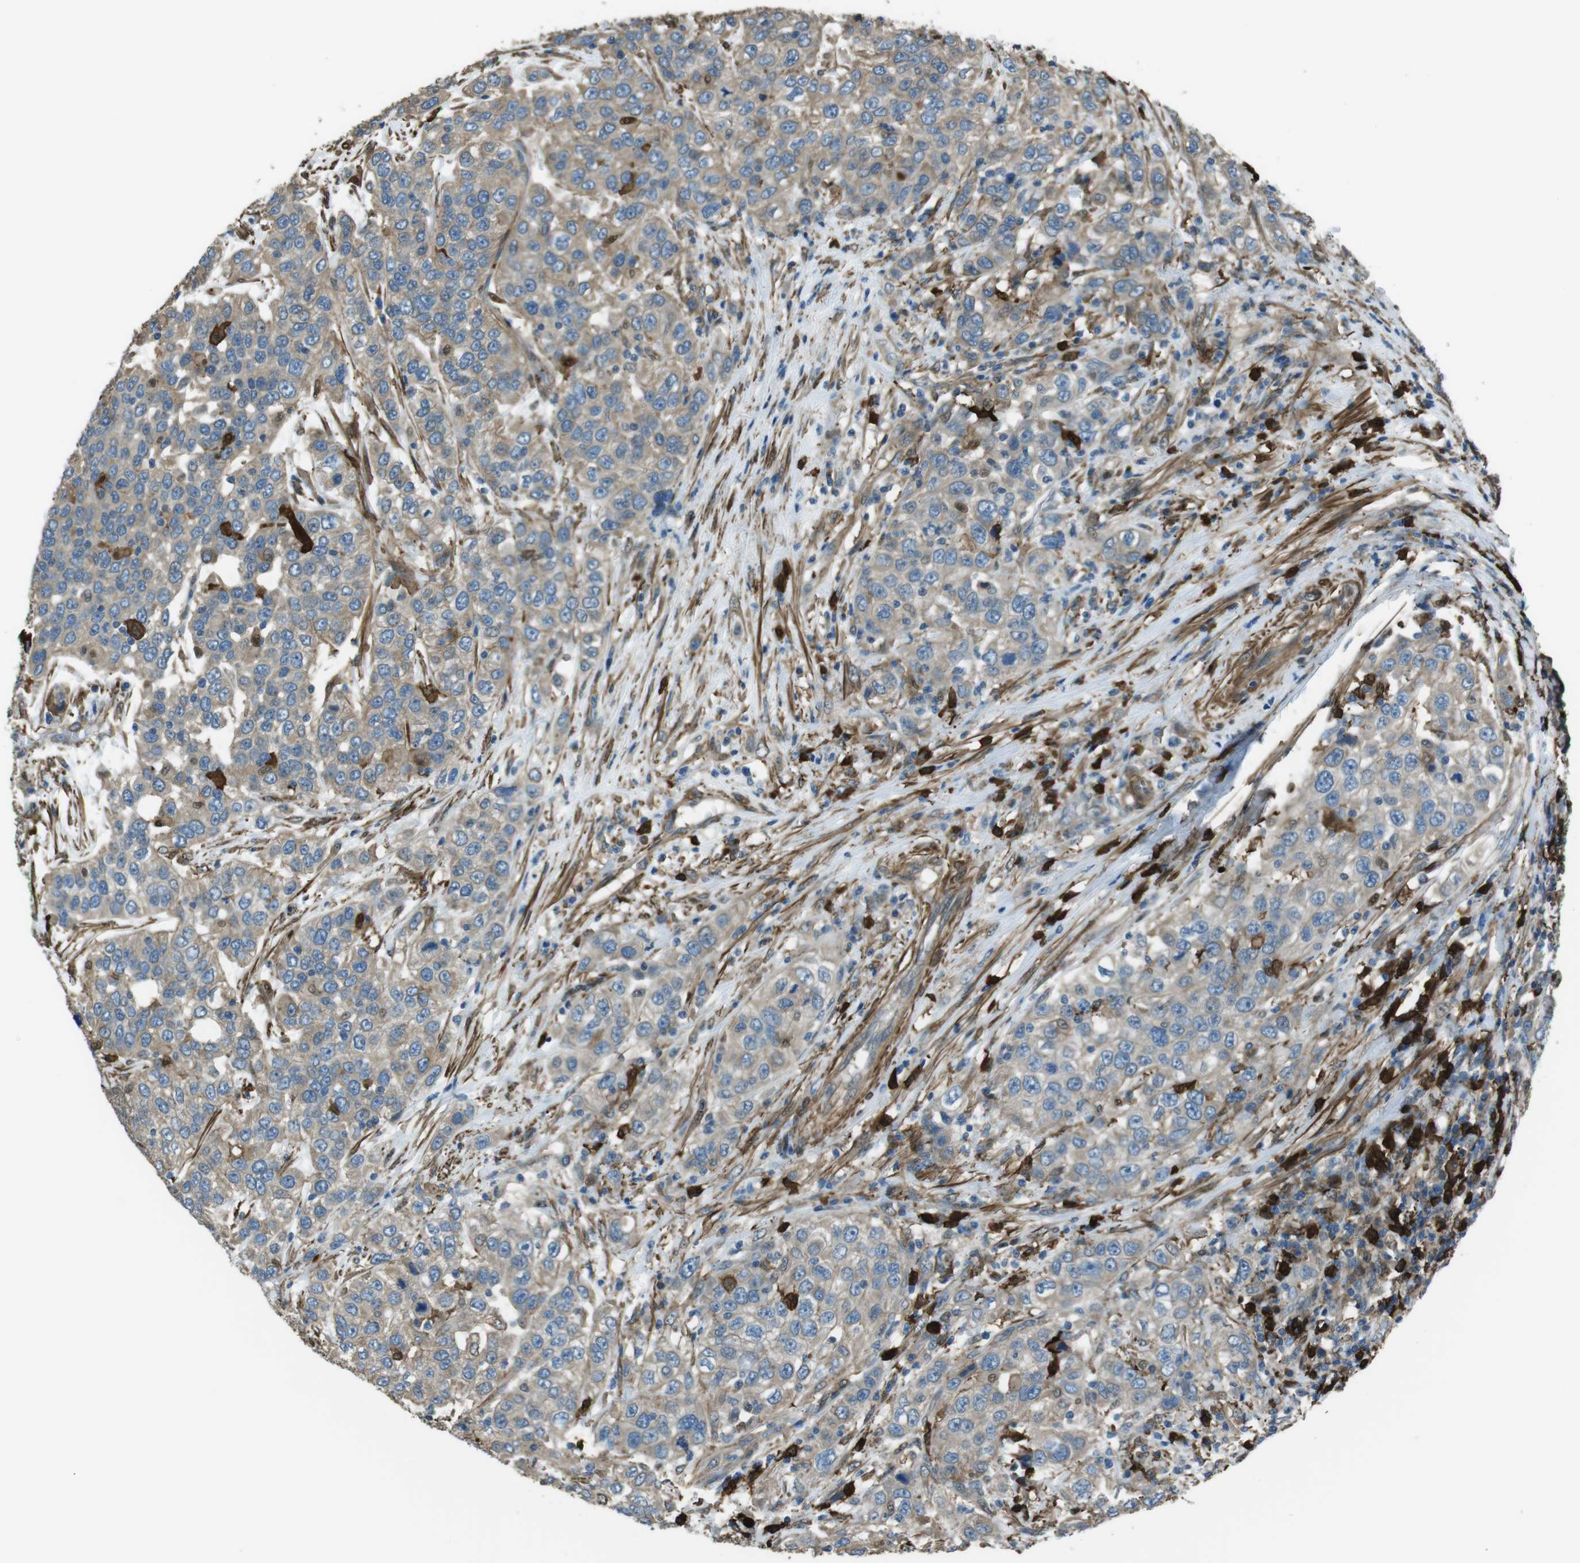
{"staining": {"intensity": "weak", "quantity": ">75%", "location": "cytoplasmic/membranous"}, "tissue": "urothelial cancer", "cell_type": "Tumor cells", "image_type": "cancer", "snomed": [{"axis": "morphology", "description": "Urothelial carcinoma, High grade"}, {"axis": "topography", "description": "Urinary bladder"}], "caption": "IHC (DAB (3,3'-diaminobenzidine)) staining of urothelial carcinoma (high-grade) exhibits weak cytoplasmic/membranous protein positivity in about >75% of tumor cells. The staining was performed using DAB (3,3'-diaminobenzidine), with brown indicating positive protein expression. Nuclei are stained blue with hematoxylin.", "gene": "SFT2D1", "patient": {"sex": "female", "age": 80}}